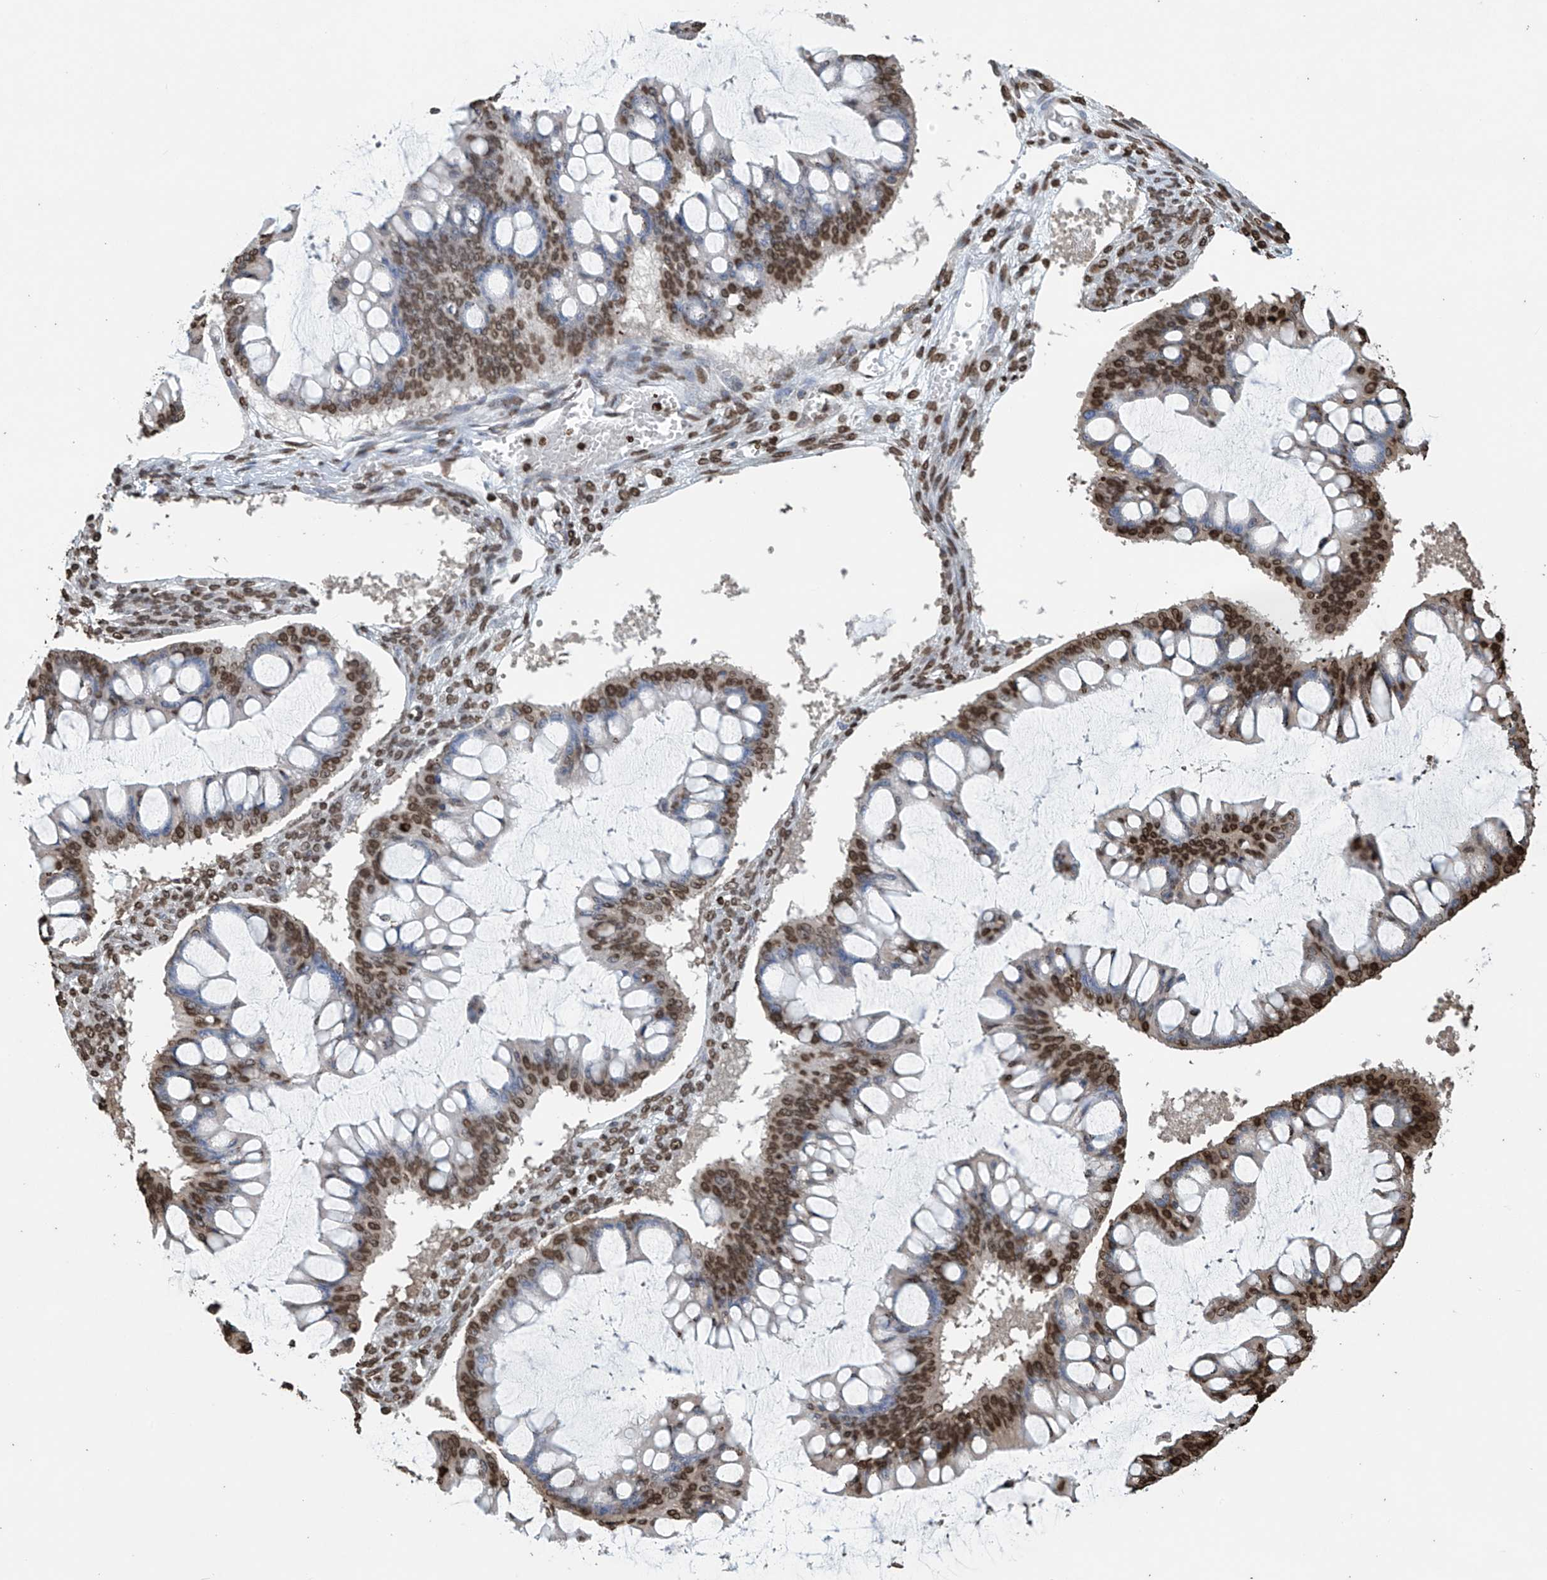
{"staining": {"intensity": "strong", "quantity": ">75%", "location": "nuclear"}, "tissue": "ovarian cancer", "cell_type": "Tumor cells", "image_type": "cancer", "snomed": [{"axis": "morphology", "description": "Cystadenocarcinoma, mucinous, NOS"}, {"axis": "topography", "description": "Ovary"}], "caption": "Ovarian cancer was stained to show a protein in brown. There is high levels of strong nuclear positivity in approximately >75% of tumor cells. The staining is performed using DAB (3,3'-diaminobenzidine) brown chromogen to label protein expression. The nuclei are counter-stained blue using hematoxylin.", "gene": "DPPA2", "patient": {"sex": "female", "age": 73}}